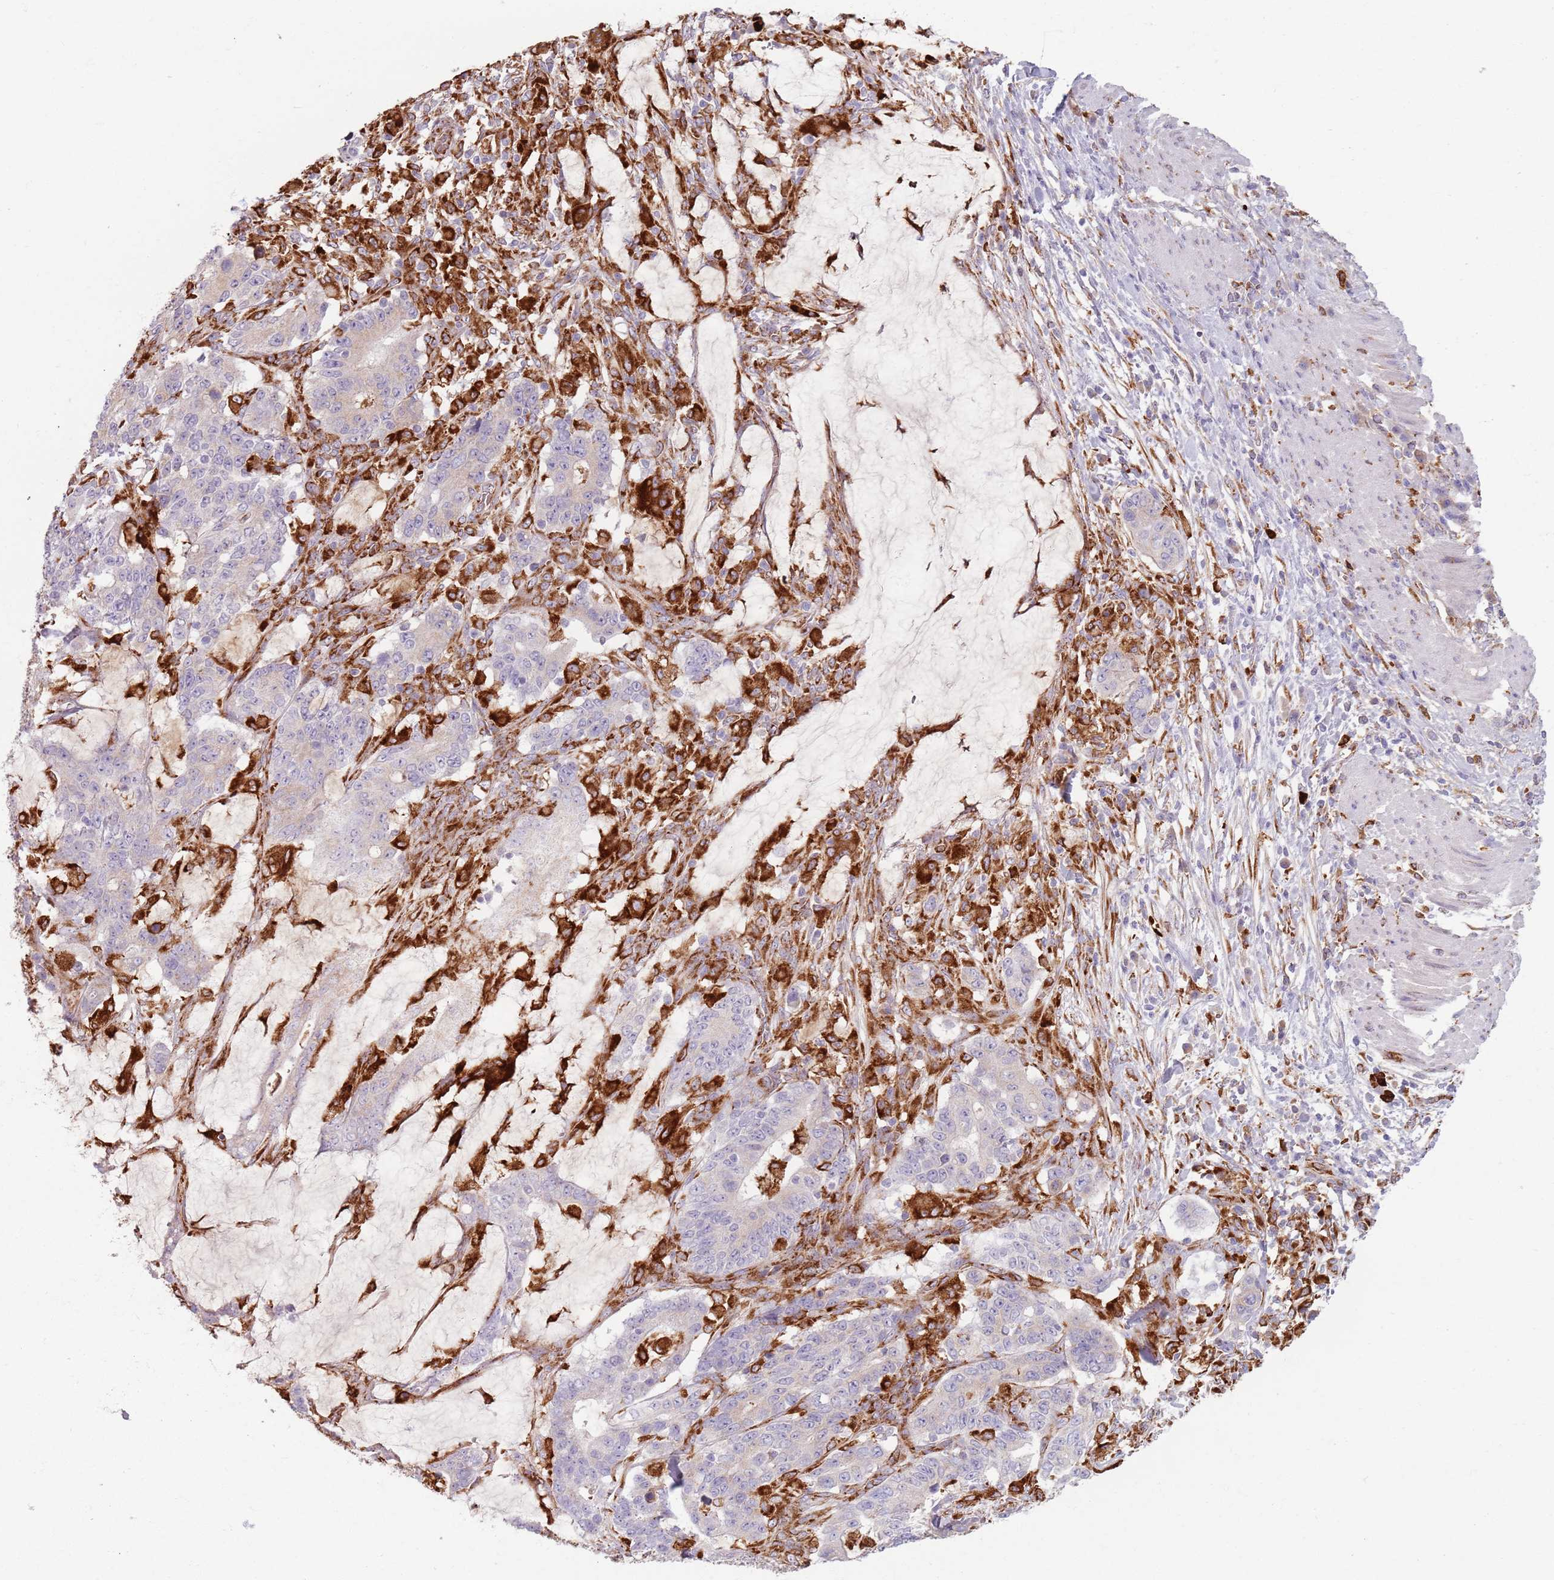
{"staining": {"intensity": "negative", "quantity": "none", "location": "none"}, "tissue": "stomach cancer", "cell_type": "Tumor cells", "image_type": "cancer", "snomed": [{"axis": "morphology", "description": "Normal tissue, NOS"}, {"axis": "morphology", "description": "Adenocarcinoma, NOS"}, {"axis": "topography", "description": "Stomach"}], "caption": "Tumor cells are negative for protein expression in human stomach cancer (adenocarcinoma).", "gene": "COLGALT1", "patient": {"sex": "female", "age": 64}}